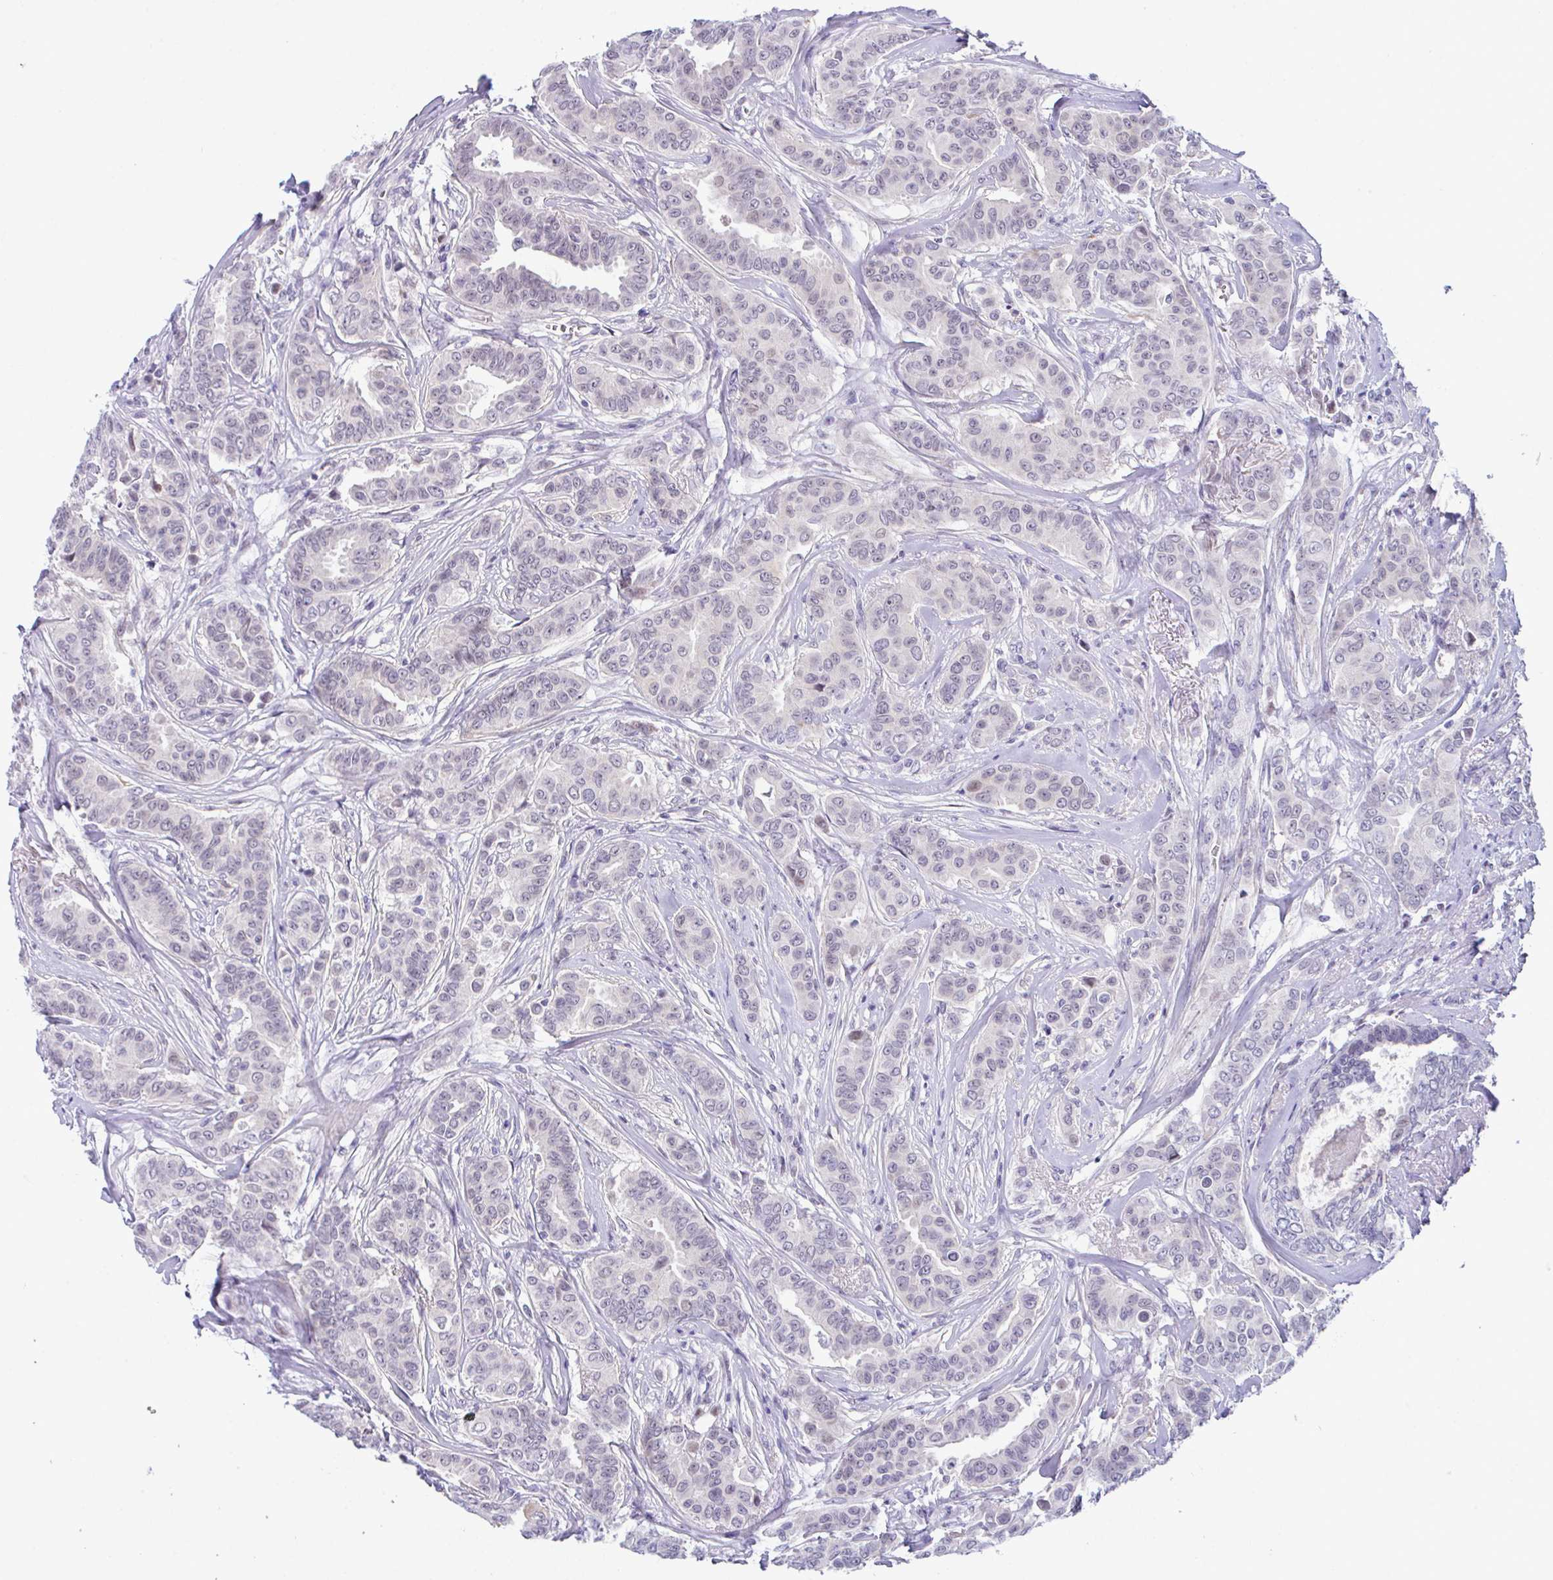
{"staining": {"intensity": "weak", "quantity": "<25%", "location": "nuclear"}, "tissue": "breast cancer", "cell_type": "Tumor cells", "image_type": "cancer", "snomed": [{"axis": "morphology", "description": "Duct carcinoma"}, {"axis": "topography", "description": "Breast"}], "caption": "Histopathology image shows no protein expression in tumor cells of breast cancer (intraductal carcinoma) tissue. The staining was performed using DAB to visualize the protein expression in brown, while the nuclei were stained in blue with hematoxylin (Magnification: 20x).", "gene": "USP35", "patient": {"sex": "female", "age": 45}}